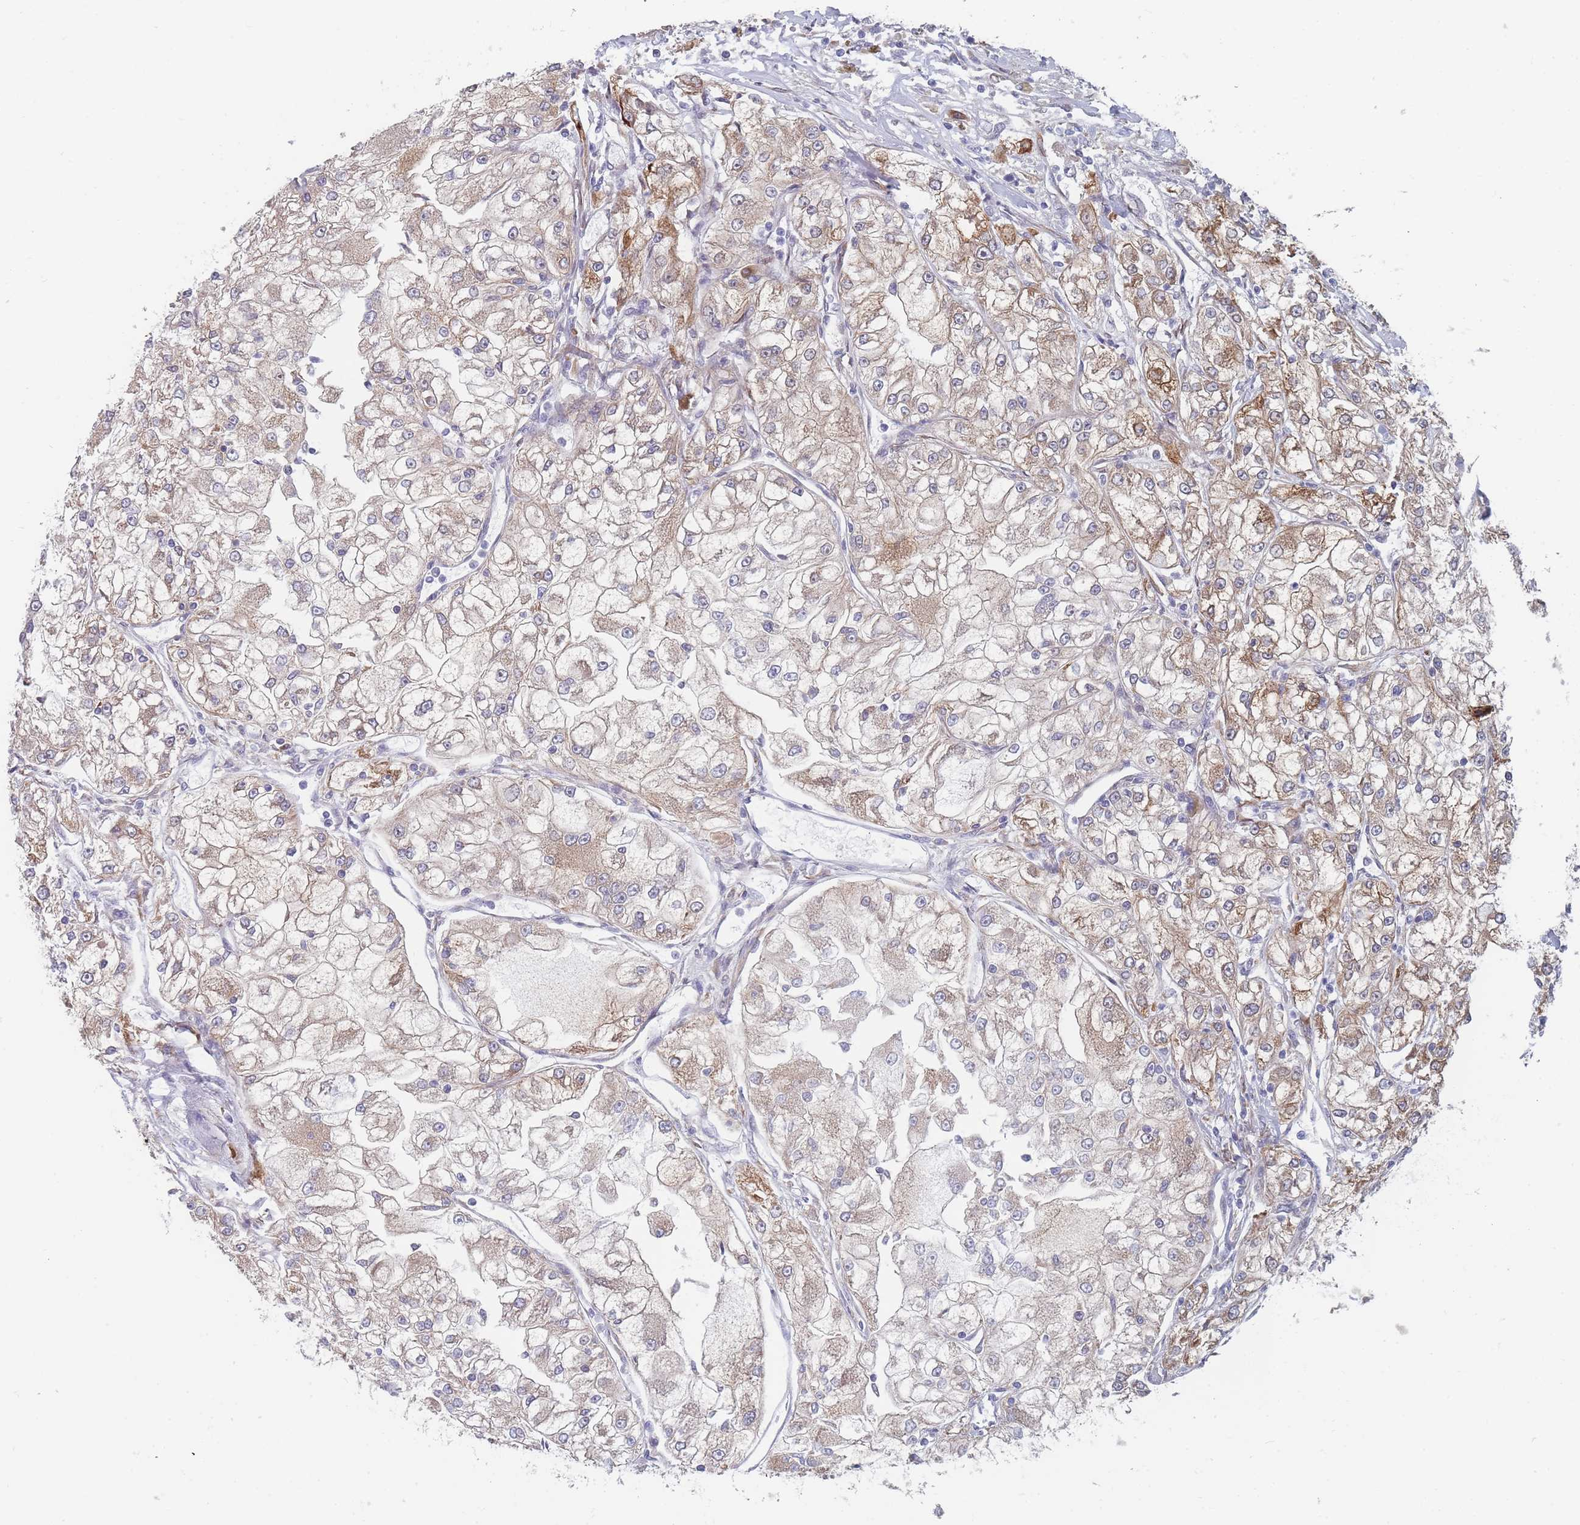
{"staining": {"intensity": "weak", "quantity": "25%-75%", "location": "cytoplasmic/membranous"}, "tissue": "renal cancer", "cell_type": "Tumor cells", "image_type": "cancer", "snomed": [{"axis": "morphology", "description": "Adenocarcinoma, NOS"}, {"axis": "topography", "description": "Kidney"}], "caption": "The immunohistochemical stain labels weak cytoplasmic/membranous expression in tumor cells of adenocarcinoma (renal) tissue.", "gene": "TMED10", "patient": {"sex": "female", "age": 72}}